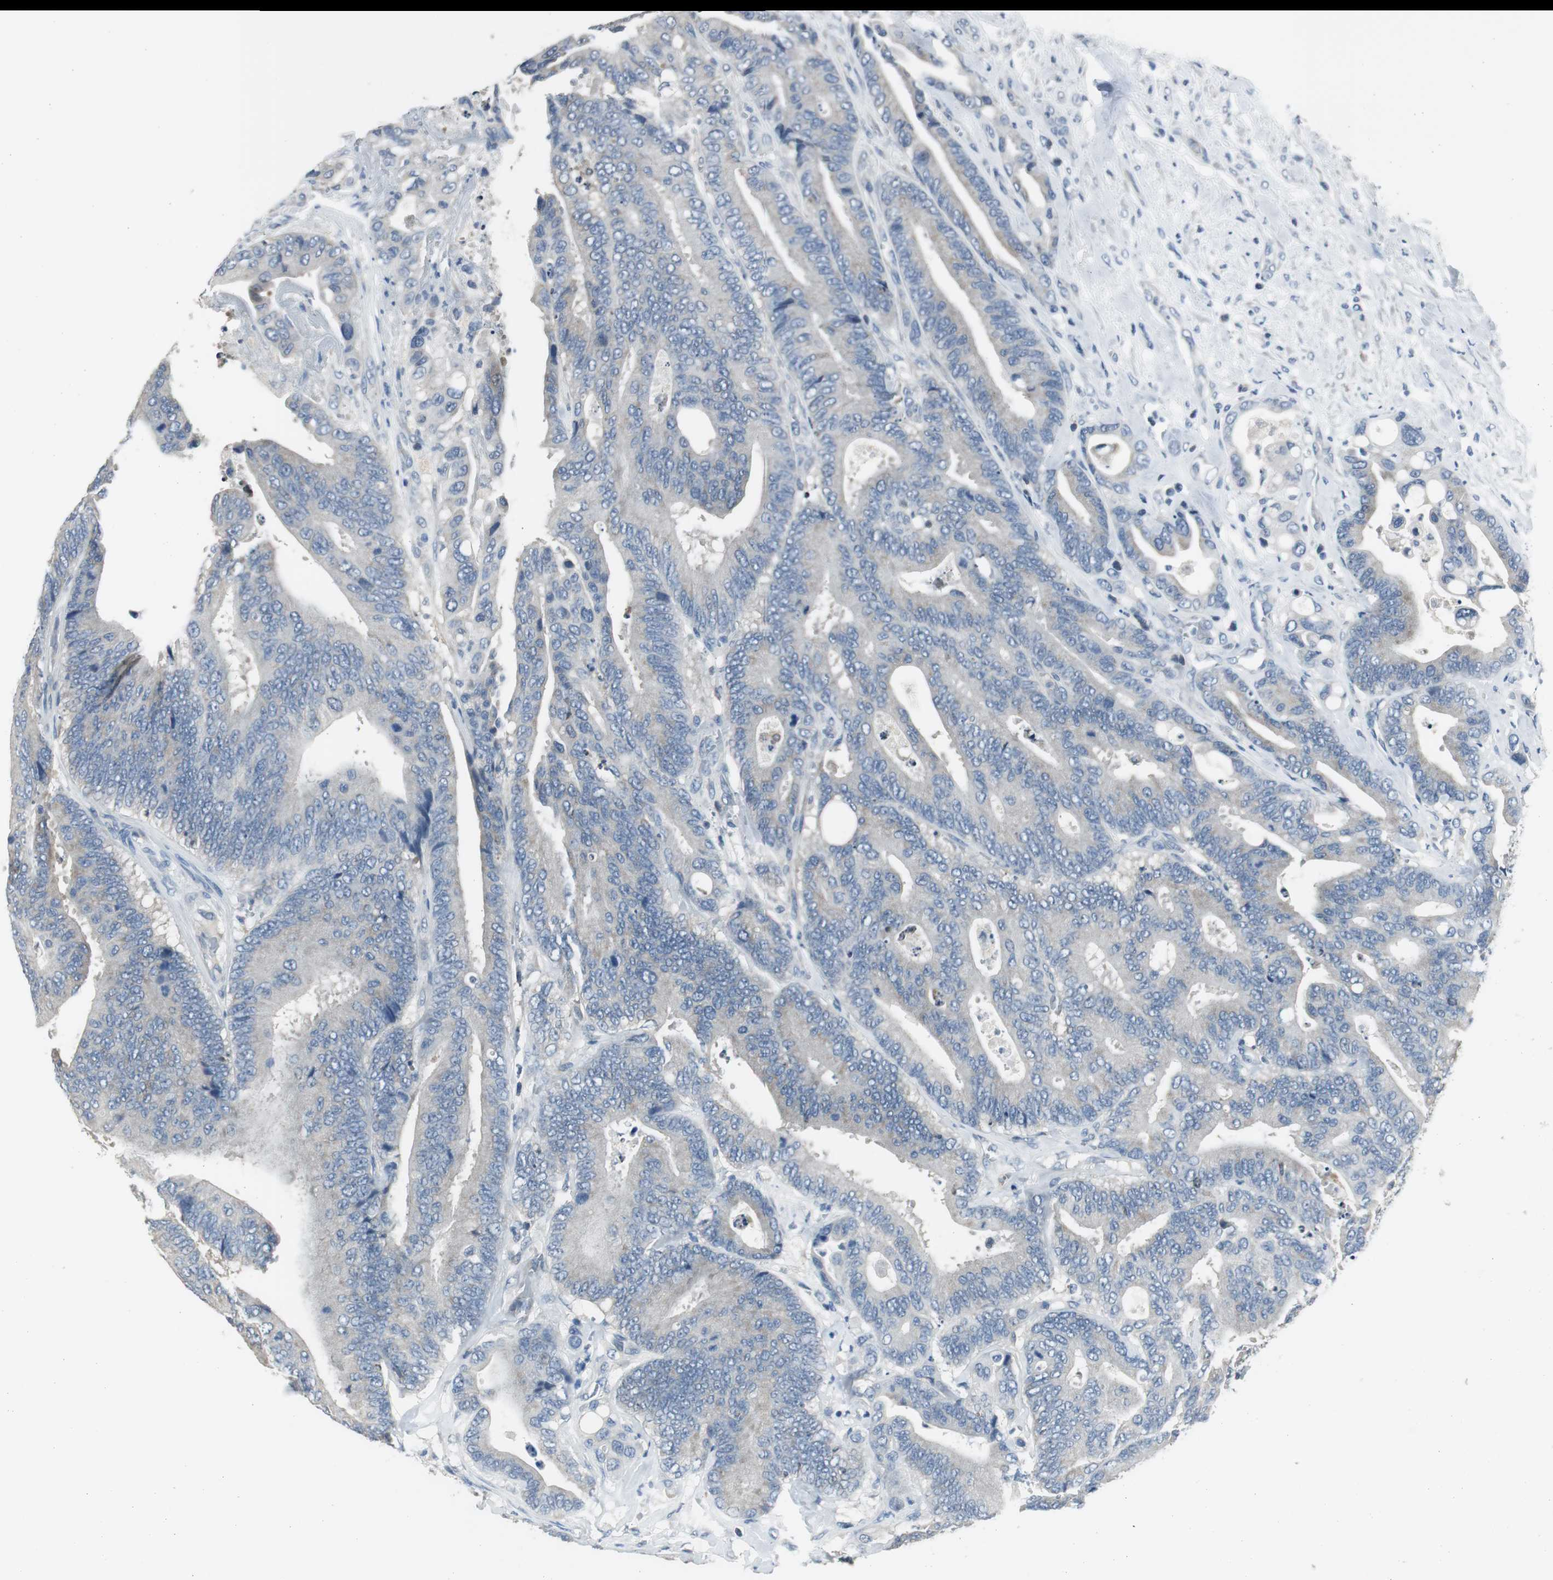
{"staining": {"intensity": "negative", "quantity": "none", "location": "none"}, "tissue": "colorectal cancer", "cell_type": "Tumor cells", "image_type": "cancer", "snomed": [{"axis": "morphology", "description": "Normal tissue, NOS"}, {"axis": "morphology", "description": "Adenocarcinoma, NOS"}, {"axis": "topography", "description": "Colon"}], "caption": "This is an immunohistochemistry (IHC) micrograph of human colorectal cancer (adenocarcinoma). There is no positivity in tumor cells.", "gene": "MSTO1", "patient": {"sex": "male", "age": 82}}